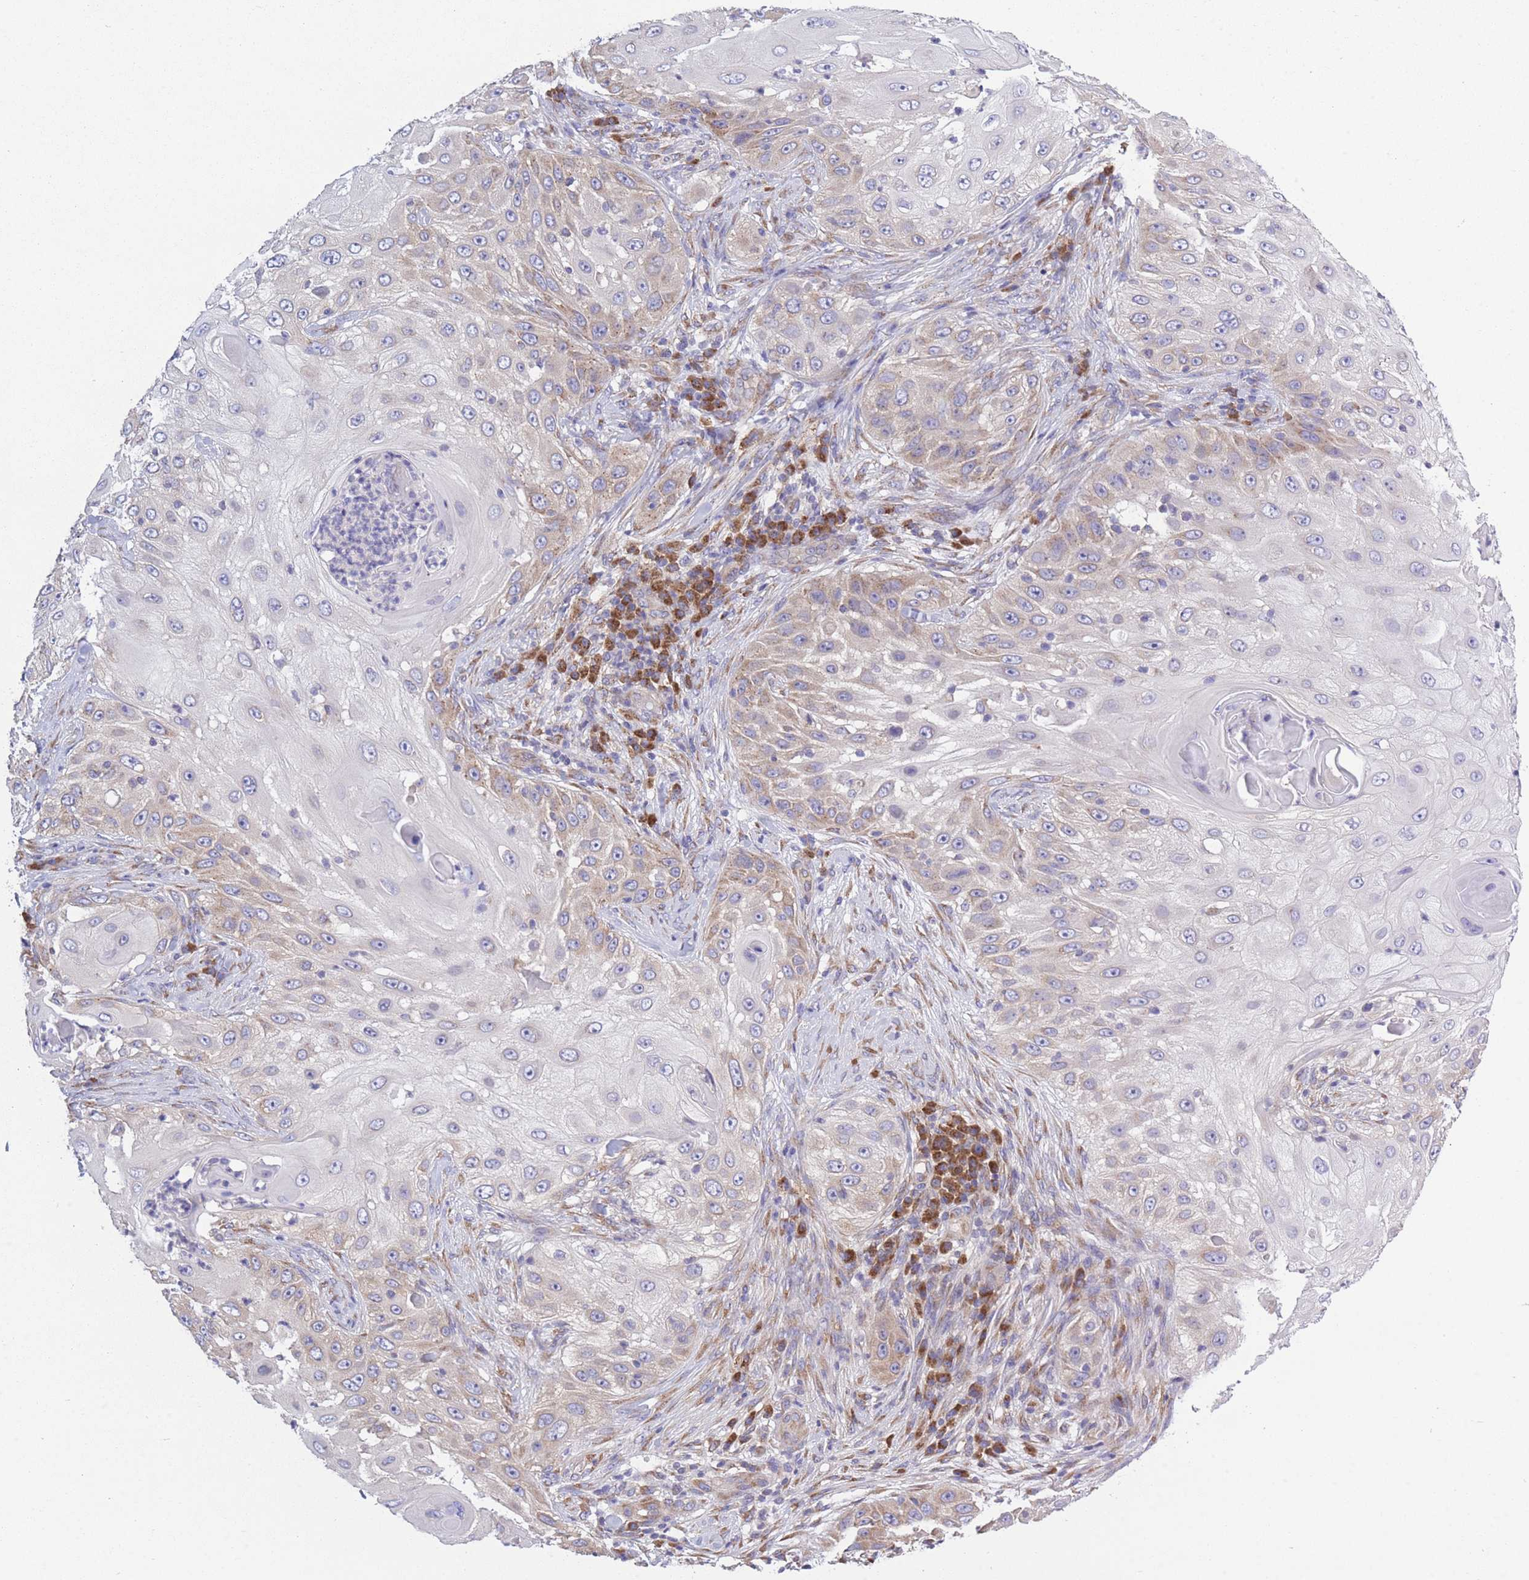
{"staining": {"intensity": "negative", "quantity": "none", "location": "none"}, "tissue": "skin cancer", "cell_type": "Tumor cells", "image_type": "cancer", "snomed": [{"axis": "morphology", "description": "Squamous cell carcinoma, NOS"}, {"axis": "topography", "description": "Skin"}], "caption": "Tumor cells are negative for brown protein staining in skin cancer.", "gene": "COPG2", "patient": {"sex": "female", "age": 44}}